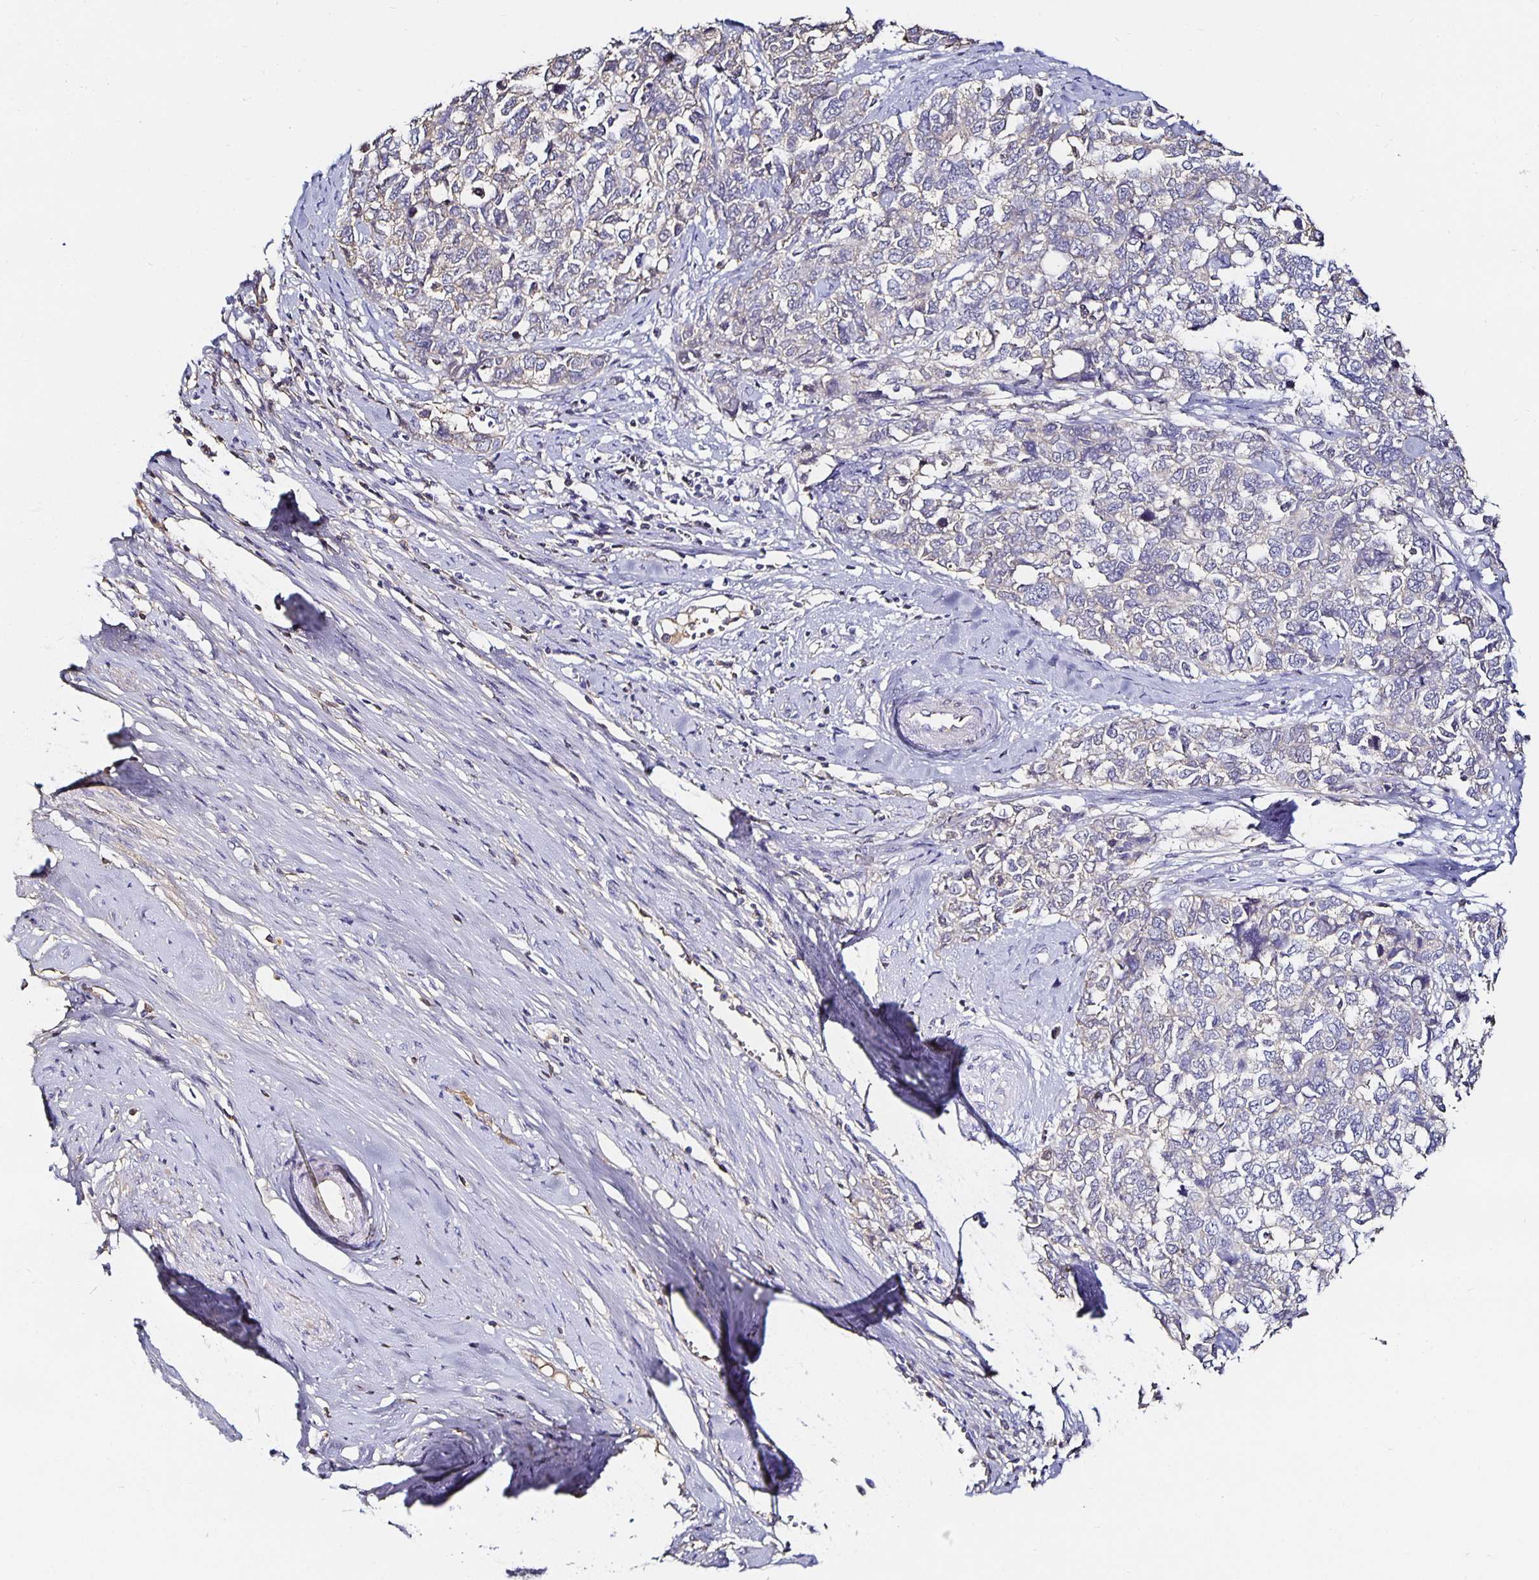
{"staining": {"intensity": "negative", "quantity": "none", "location": "none"}, "tissue": "cervical cancer", "cell_type": "Tumor cells", "image_type": "cancer", "snomed": [{"axis": "morphology", "description": "Adenocarcinoma, NOS"}, {"axis": "topography", "description": "Cervix"}], "caption": "An image of cervical adenocarcinoma stained for a protein demonstrates no brown staining in tumor cells.", "gene": "TTR", "patient": {"sex": "female", "age": 63}}